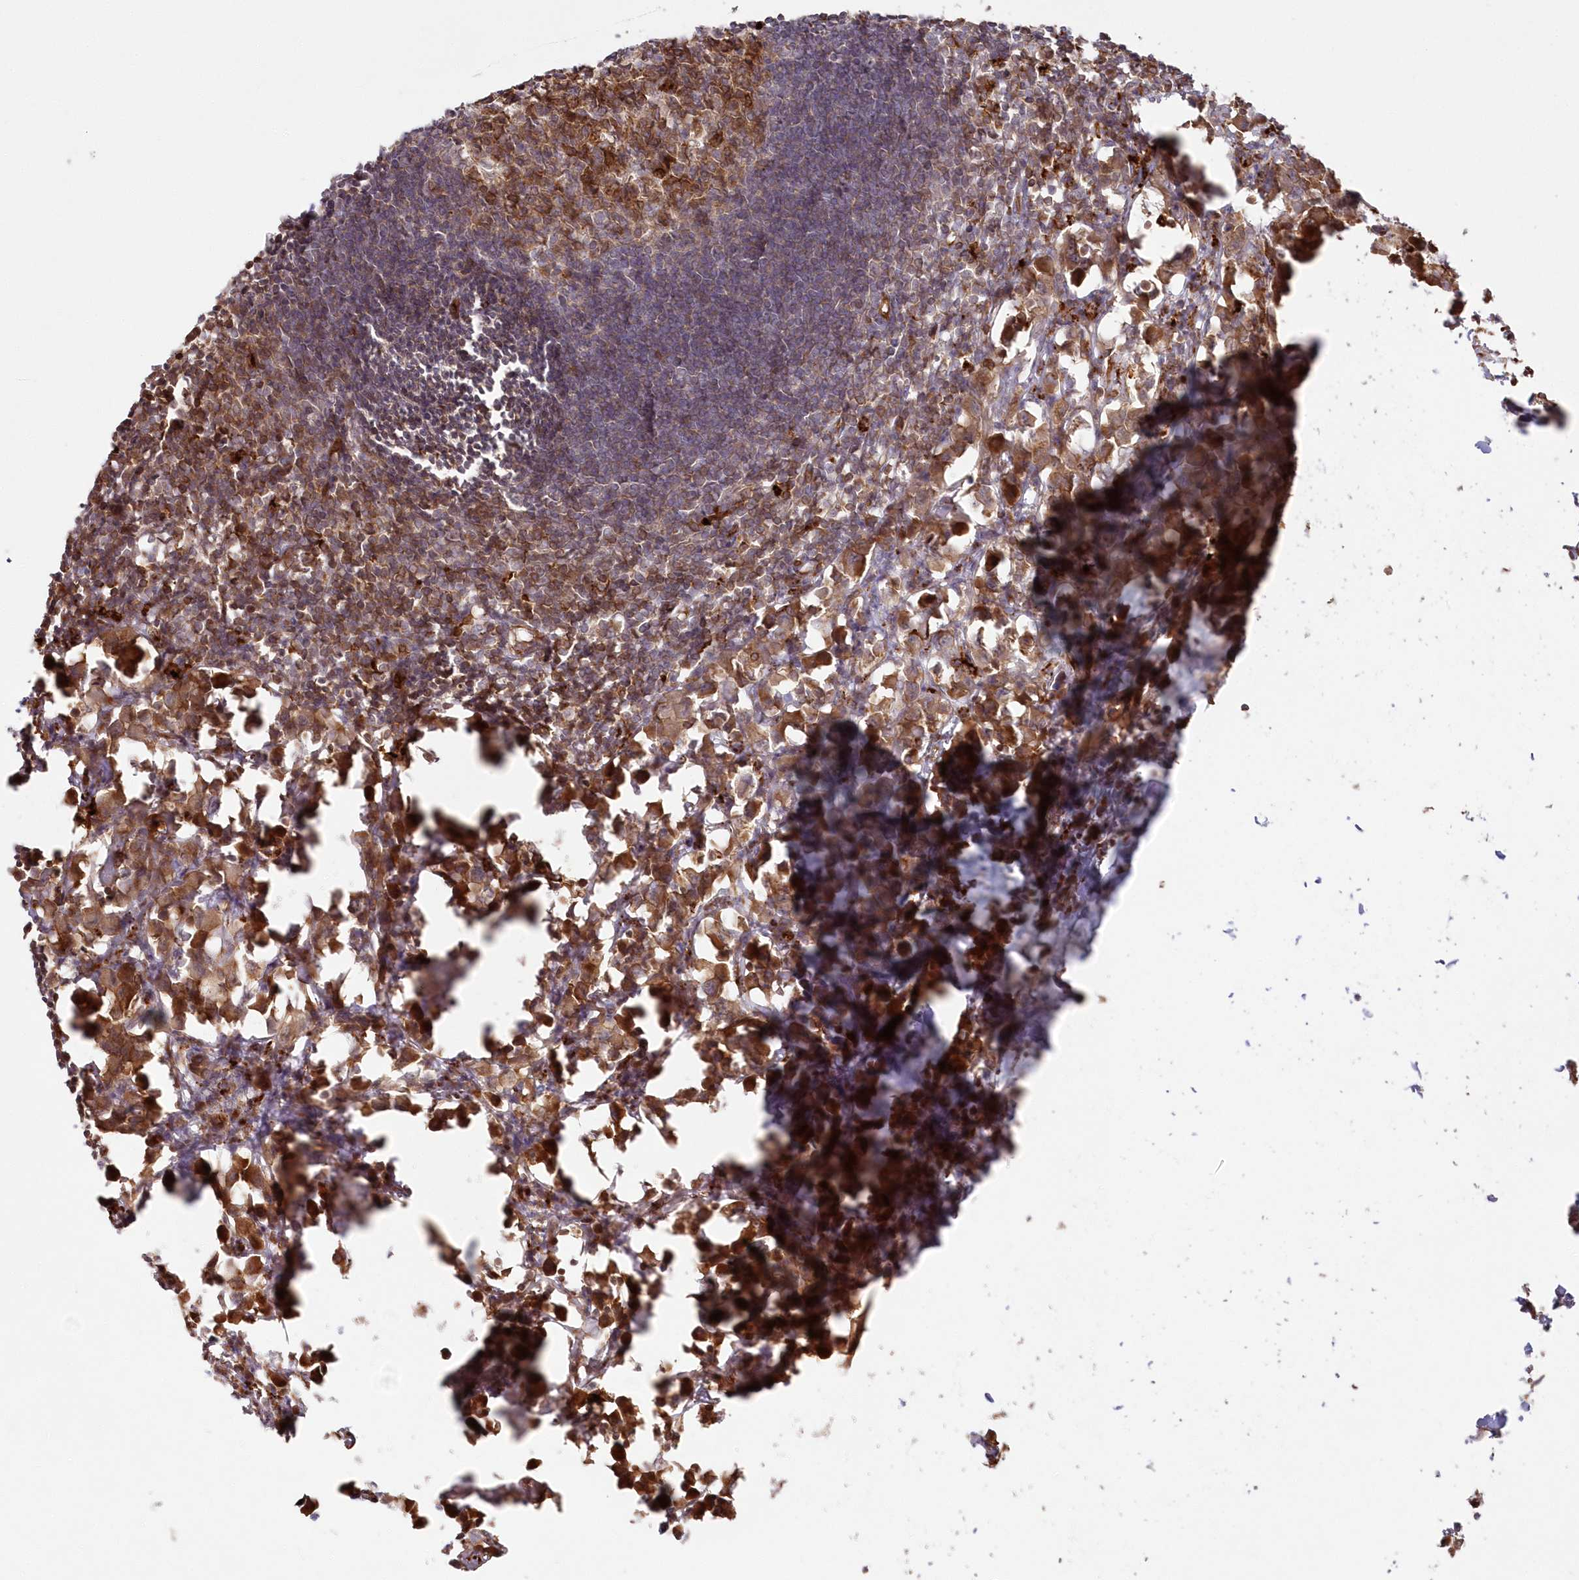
{"staining": {"intensity": "moderate", "quantity": ">75%", "location": "cytoplasmic/membranous"}, "tissue": "lymph node", "cell_type": "Germinal center cells", "image_type": "normal", "snomed": [{"axis": "morphology", "description": "Normal tissue, NOS"}, {"axis": "morphology", "description": "Malignant melanoma, Metastatic site"}, {"axis": "topography", "description": "Lymph node"}], "caption": "Germinal center cells show moderate cytoplasmic/membranous staining in approximately >75% of cells in unremarkable lymph node.", "gene": "RGCC", "patient": {"sex": "male", "age": 41}}